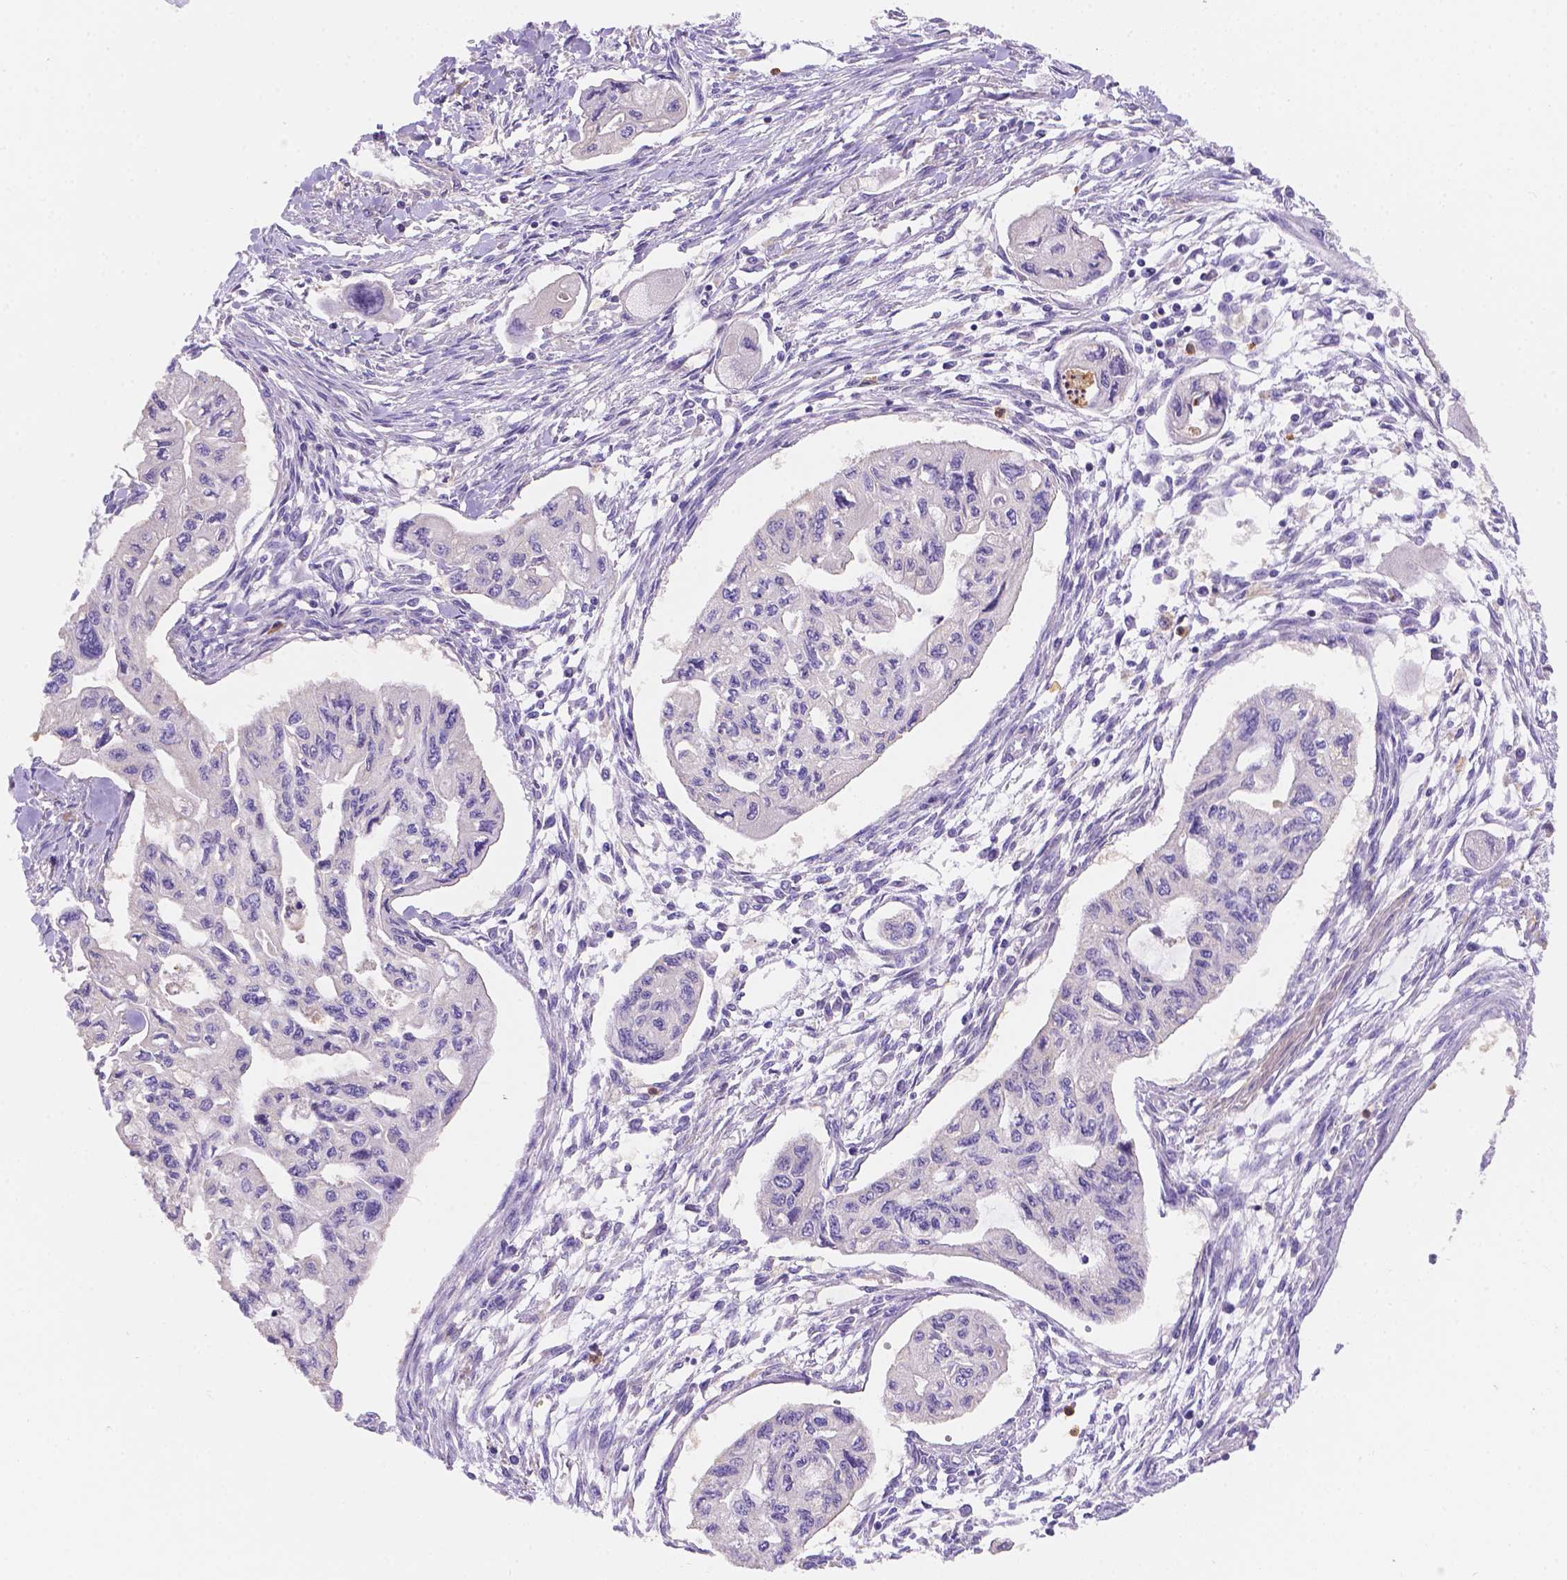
{"staining": {"intensity": "negative", "quantity": "none", "location": "none"}, "tissue": "pancreatic cancer", "cell_type": "Tumor cells", "image_type": "cancer", "snomed": [{"axis": "morphology", "description": "Adenocarcinoma, NOS"}, {"axis": "topography", "description": "Pancreas"}], "caption": "DAB (3,3'-diaminobenzidine) immunohistochemical staining of pancreatic adenocarcinoma exhibits no significant positivity in tumor cells.", "gene": "NXPE2", "patient": {"sex": "female", "age": 76}}